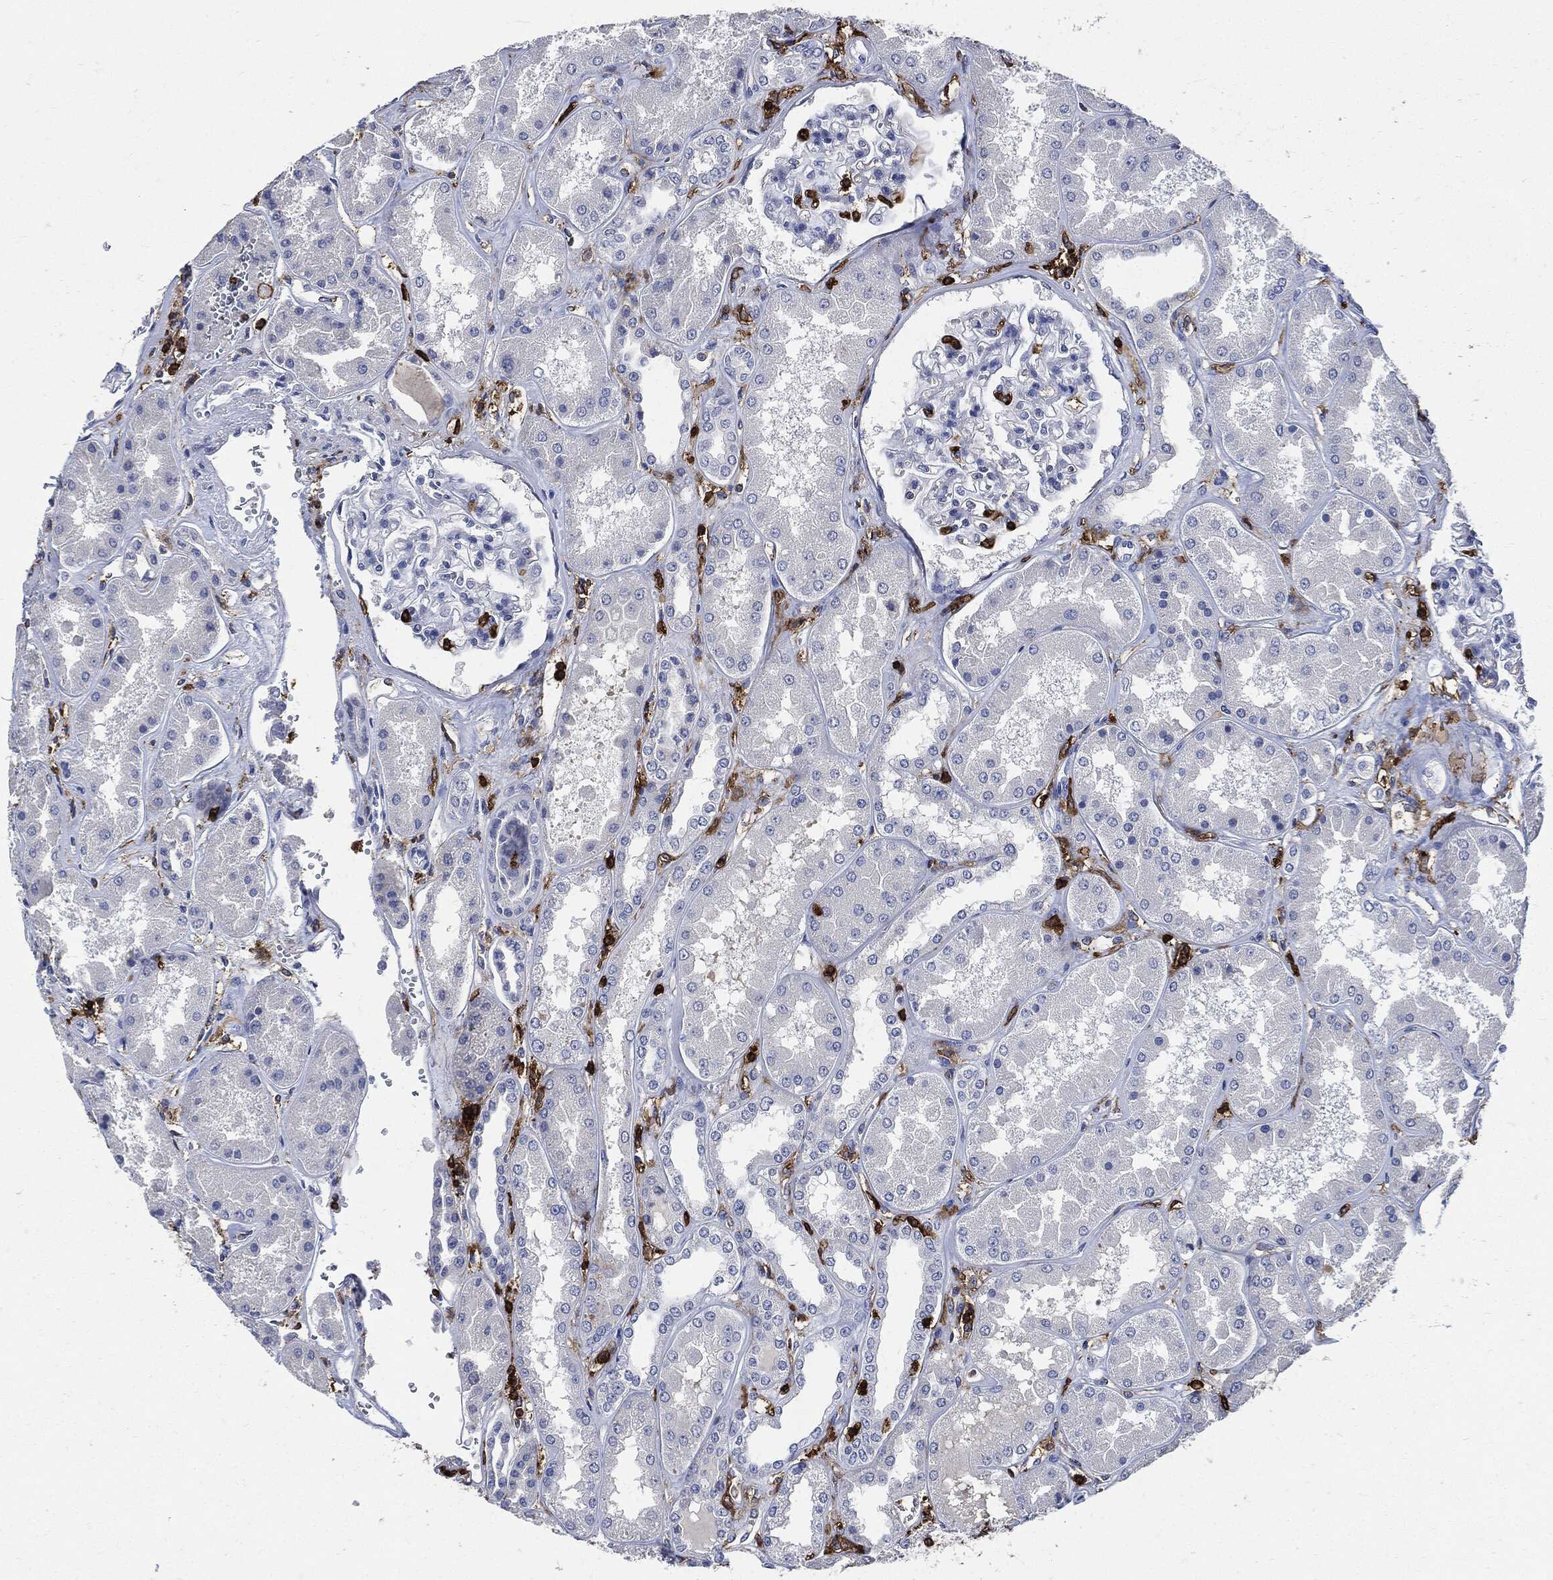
{"staining": {"intensity": "negative", "quantity": "none", "location": "none"}, "tissue": "kidney", "cell_type": "Cells in glomeruli", "image_type": "normal", "snomed": [{"axis": "morphology", "description": "Normal tissue, NOS"}, {"axis": "topography", "description": "Kidney"}], "caption": "Protein analysis of benign kidney exhibits no significant positivity in cells in glomeruli. (DAB (3,3'-diaminobenzidine) immunohistochemistry (IHC) visualized using brightfield microscopy, high magnification).", "gene": "PTPRC", "patient": {"sex": "female", "age": 56}}